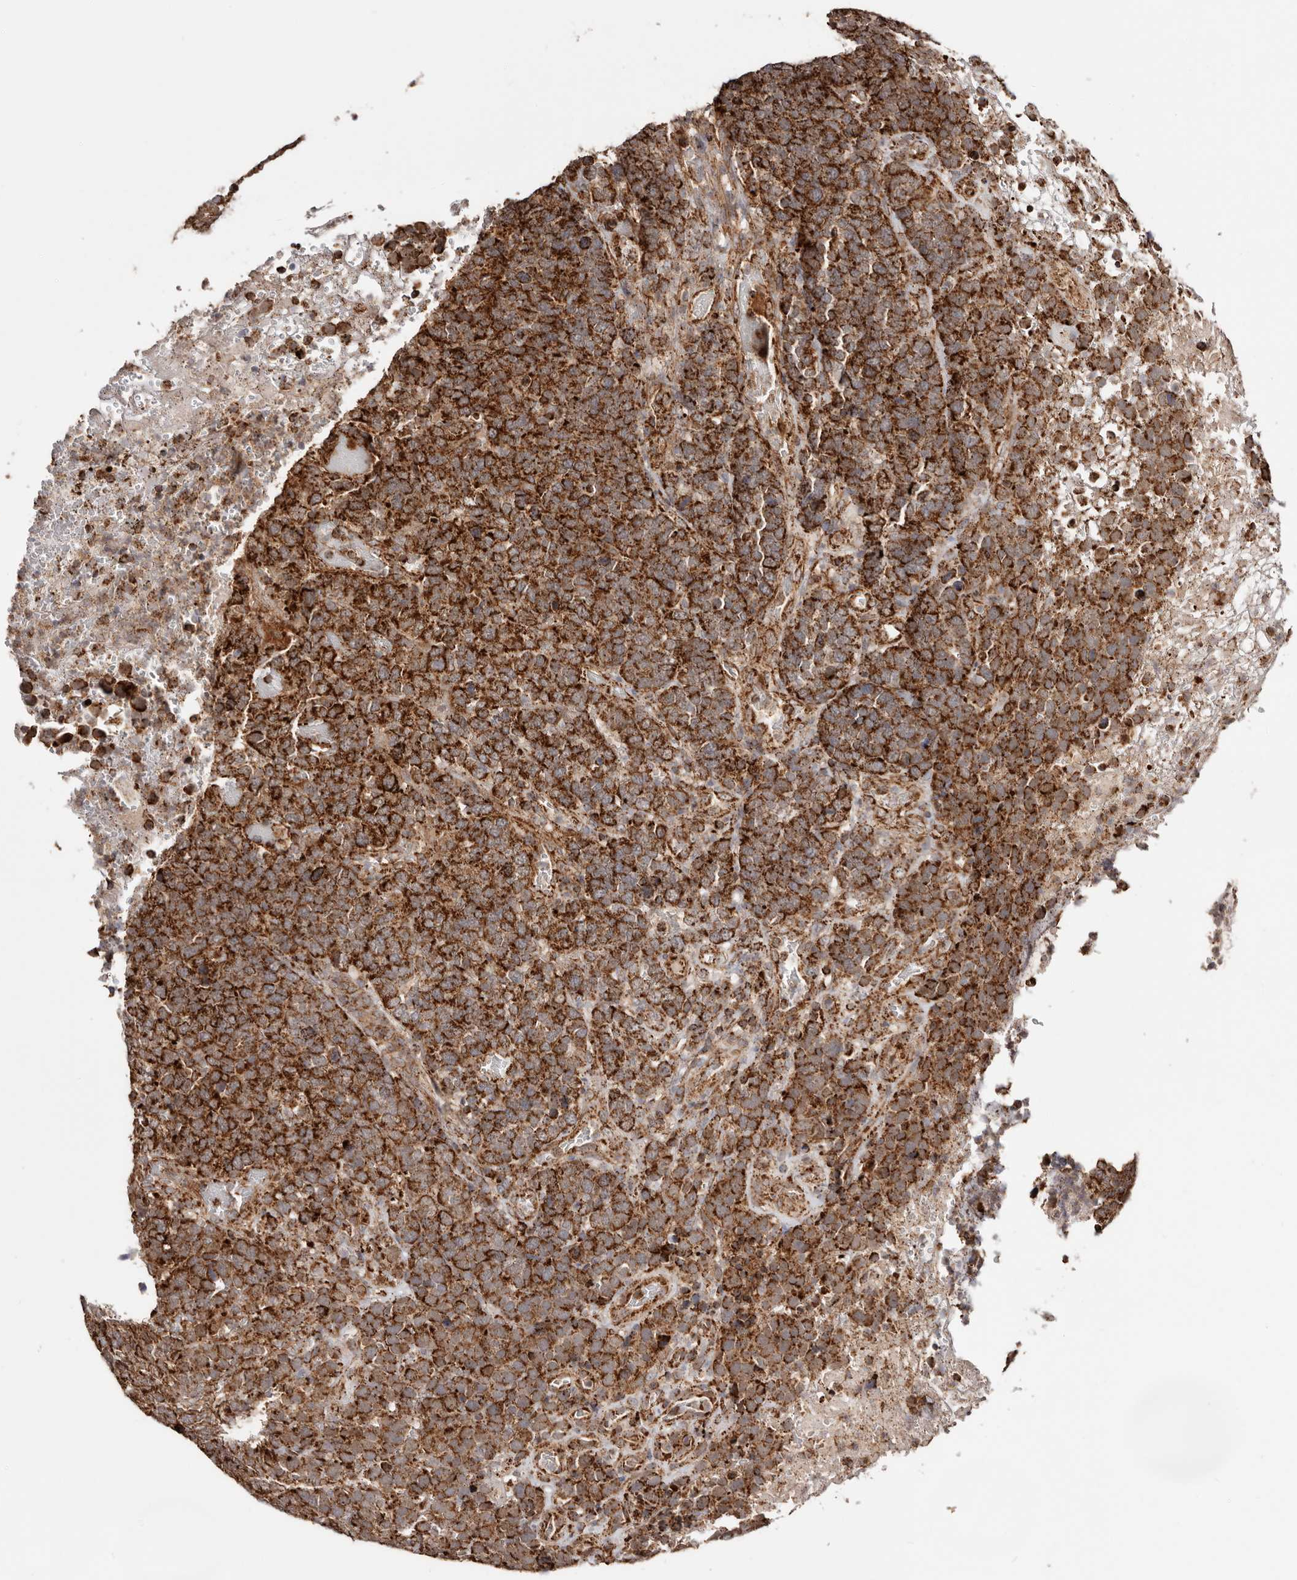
{"staining": {"intensity": "strong", "quantity": ">75%", "location": "cytoplasmic/membranous"}, "tissue": "stomach", "cell_type": "Glandular cells", "image_type": "normal", "snomed": [{"axis": "morphology", "description": "Normal tissue, NOS"}, {"axis": "morphology", "description": "Carcinoid, malignant, NOS"}, {"axis": "topography", "description": "Stomach, upper"}], "caption": "Strong cytoplasmic/membranous staining for a protein is identified in approximately >75% of glandular cells of normal stomach using IHC.", "gene": "PRKACB", "patient": {"sex": "male", "age": 39}}